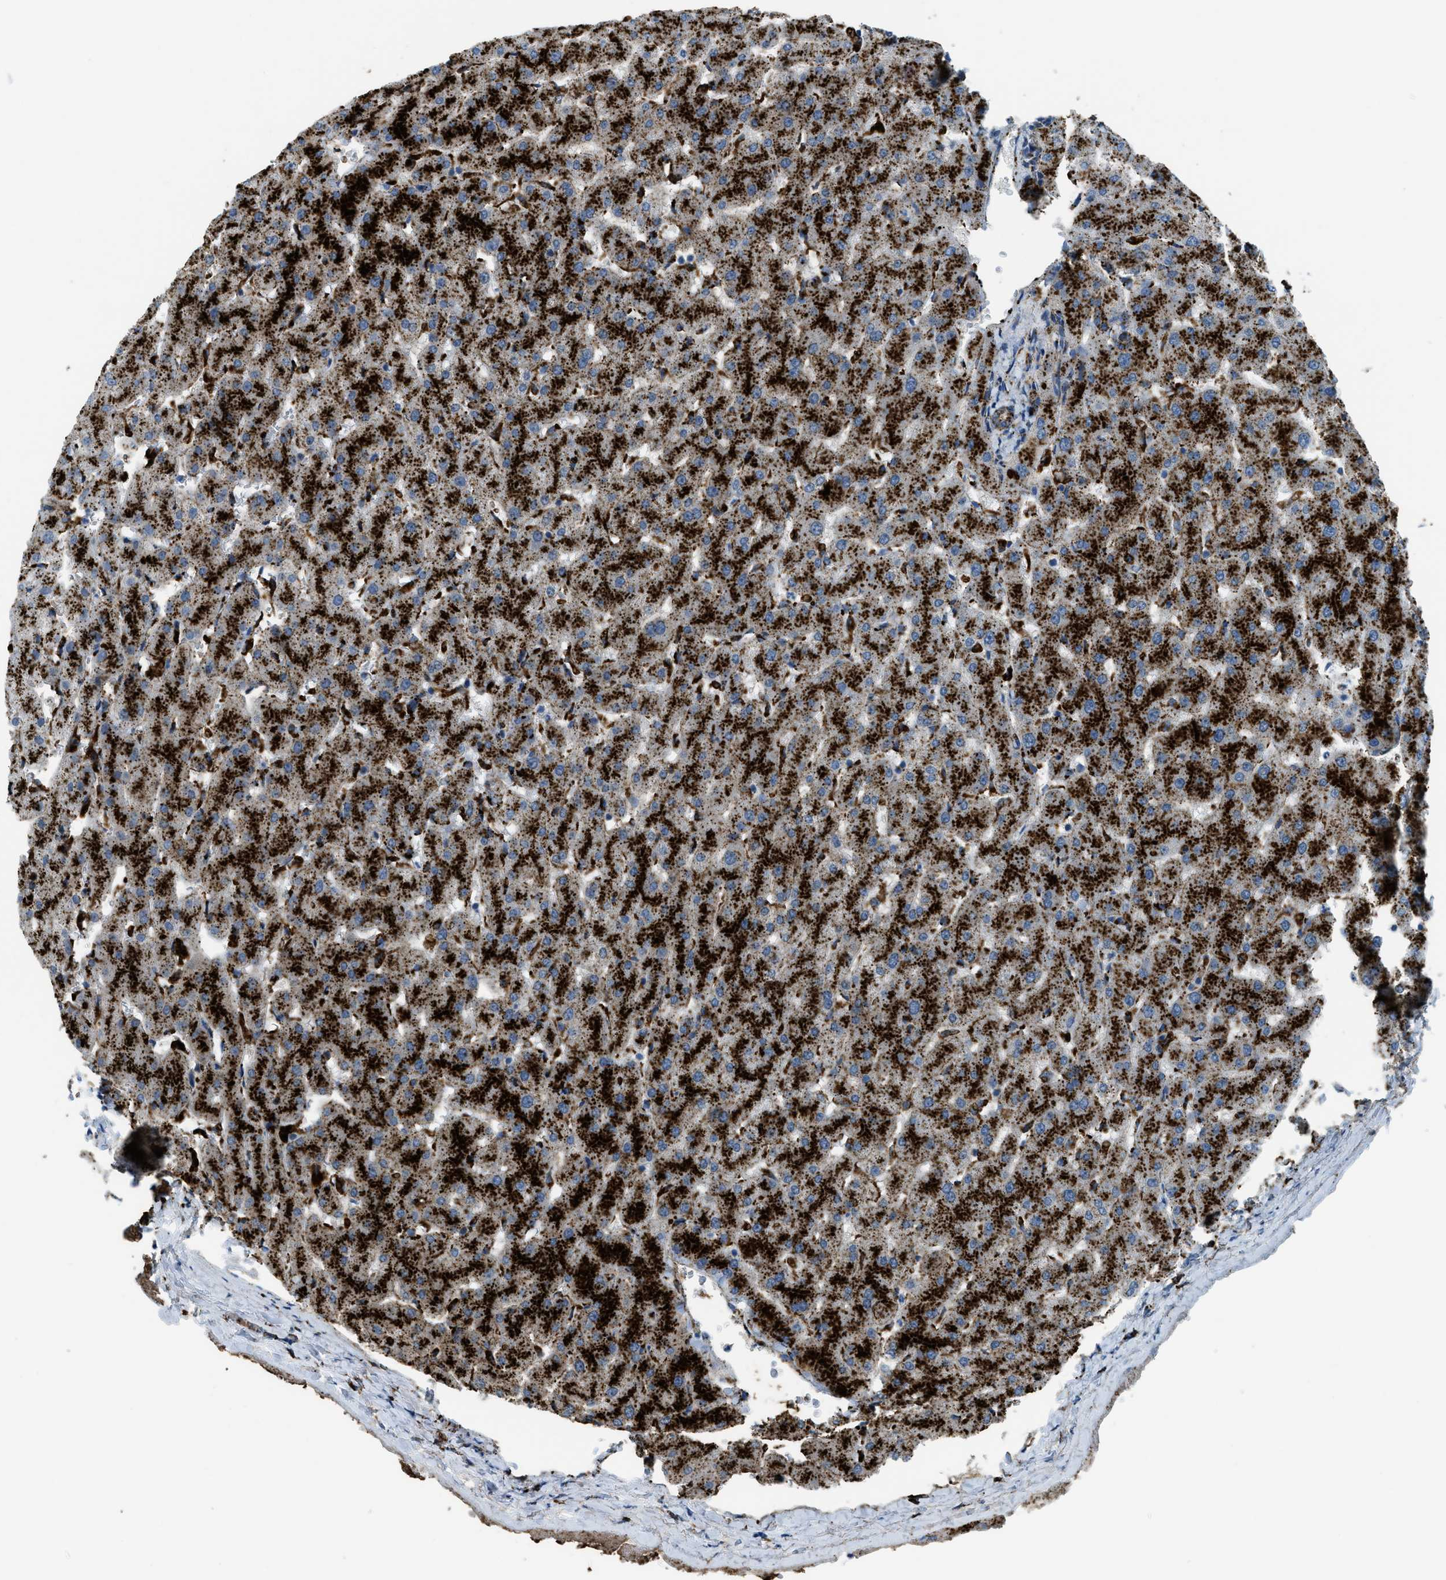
{"staining": {"intensity": "strong", "quantity": ">75%", "location": "cytoplasmic/membranous"}, "tissue": "liver", "cell_type": "Cholangiocytes", "image_type": "normal", "snomed": [{"axis": "morphology", "description": "Normal tissue, NOS"}, {"axis": "topography", "description": "Liver"}], "caption": "Immunohistochemical staining of benign liver demonstrates >75% levels of strong cytoplasmic/membranous protein positivity in about >75% of cholangiocytes.", "gene": "SCARB2", "patient": {"sex": "female", "age": 63}}